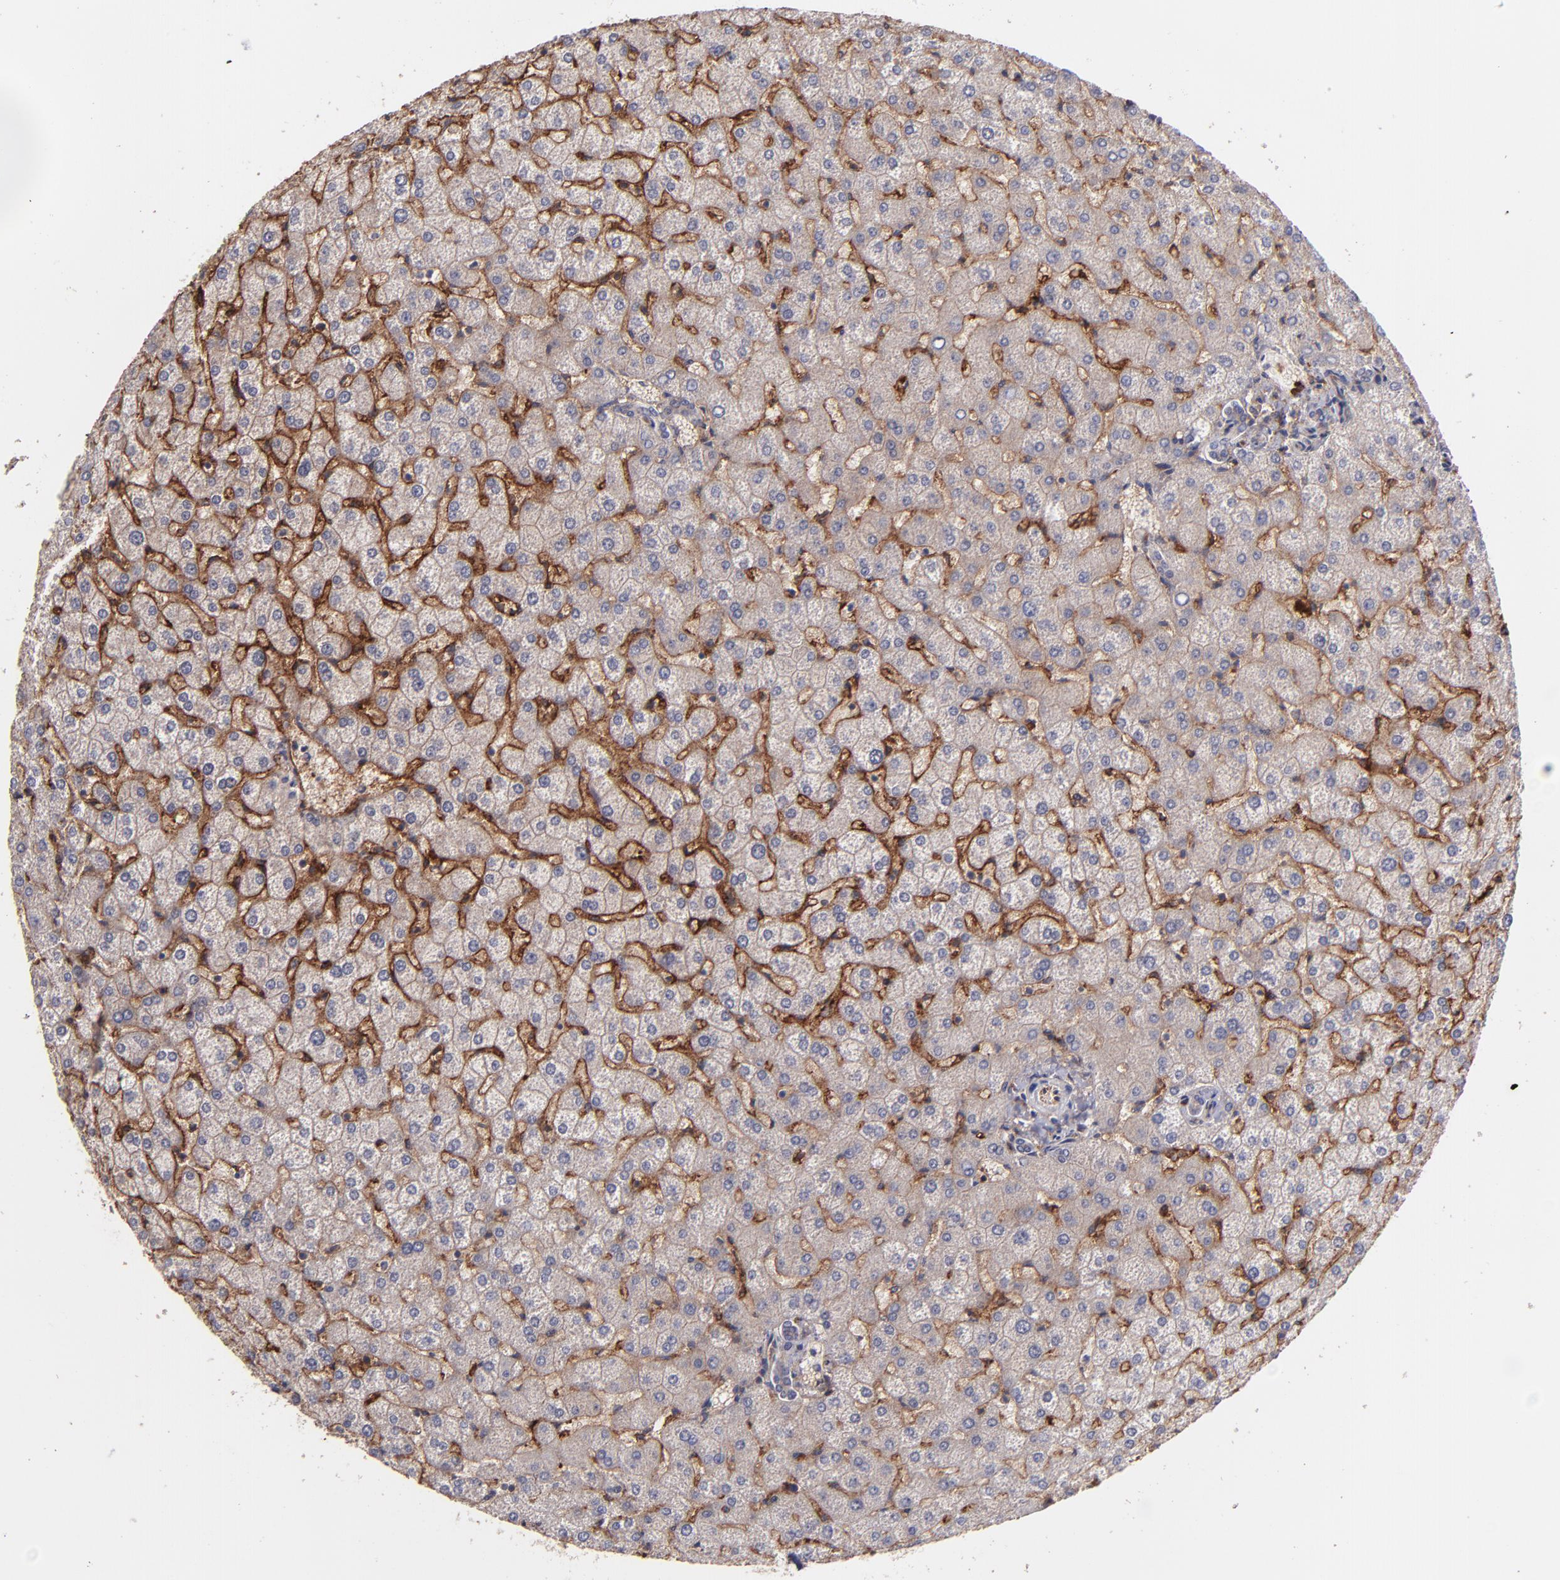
{"staining": {"intensity": "moderate", "quantity": ">75%", "location": "cytoplasmic/membranous"}, "tissue": "liver", "cell_type": "Cholangiocytes", "image_type": "normal", "snomed": [{"axis": "morphology", "description": "Normal tissue, NOS"}, {"axis": "topography", "description": "Liver"}], "caption": "A photomicrograph of liver stained for a protein shows moderate cytoplasmic/membranous brown staining in cholangiocytes. (Stains: DAB in brown, nuclei in blue, Microscopy: brightfield microscopy at high magnification).", "gene": "ICAM1", "patient": {"sex": "female", "age": 32}}